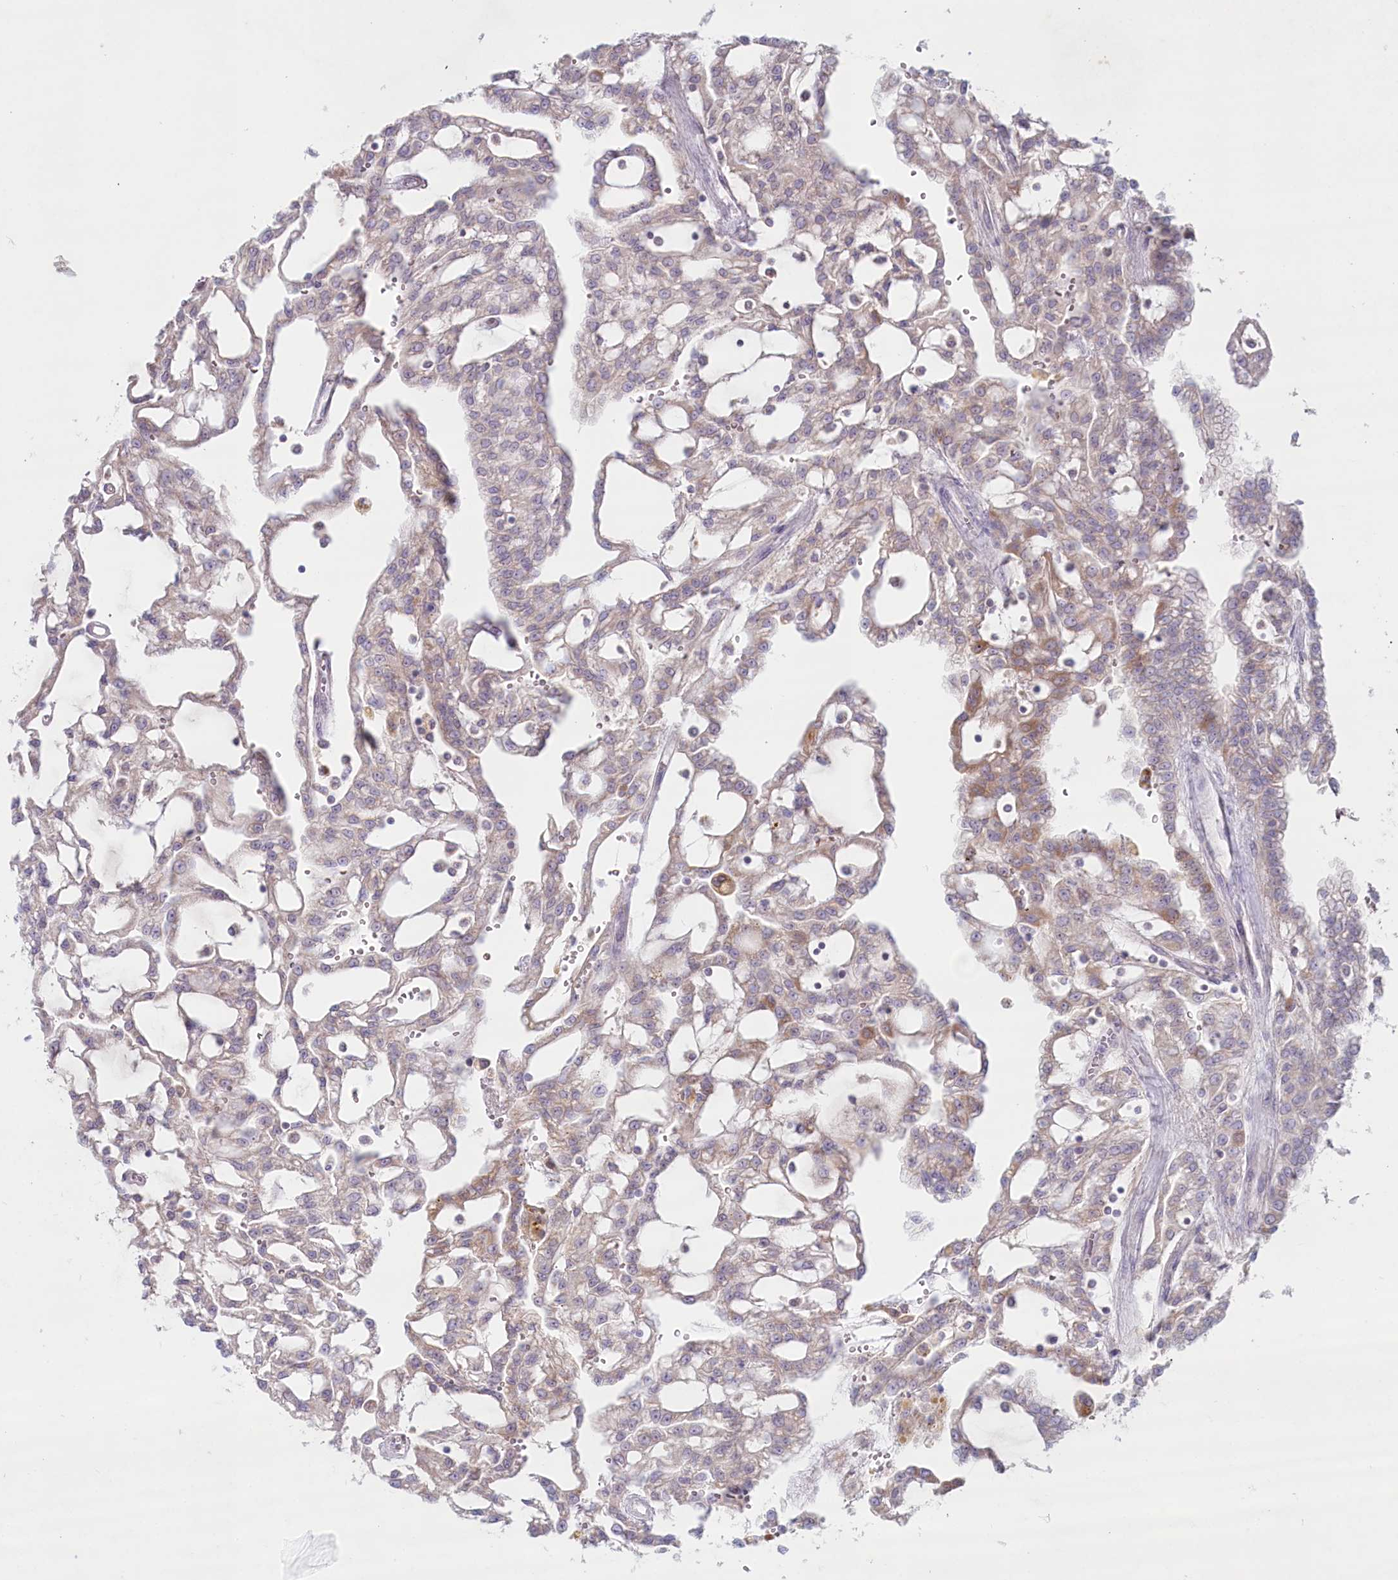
{"staining": {"intensity": "negative", "quantity": "none", "location": "none"}, "tissue": "renal cancer", "cell_type": "Tumor cells", "image_type": "cancer", "snomed": [{"axis": "morphology", "description": "Adenocarcinoma, NOS"}, {"axis": "topography", "description": "Kidney"}], "caption": "Tumor cells are negative for brown protein staining in renal adenocarcinoma.", "gene": "PSAPL1", "patient": {"sex": "male", "age": 63}}